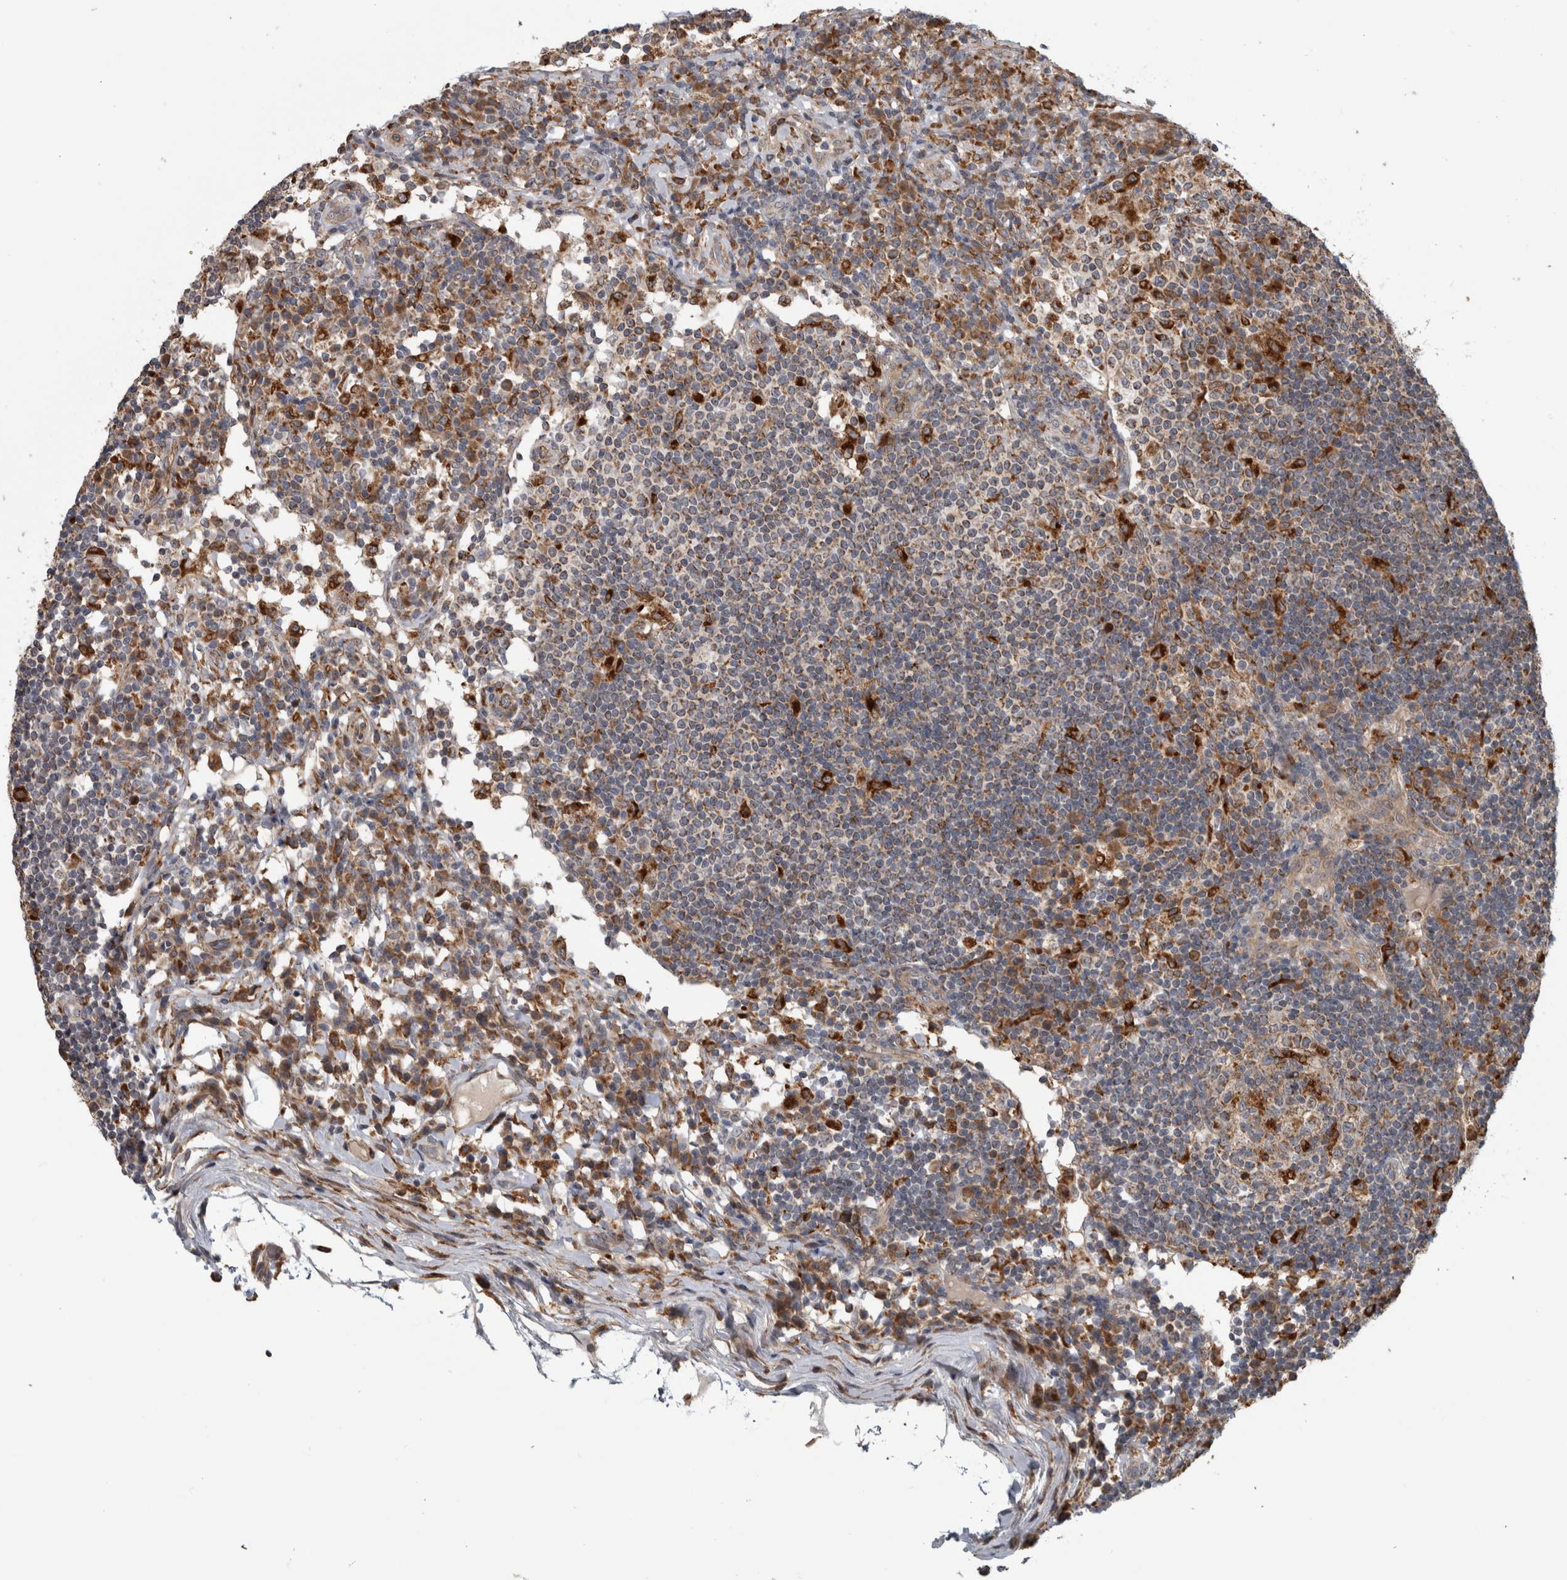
{"staining": {"intensity": "strong", "quantity": "<25%", "location": "cytoplasmic/membranous"}, "tissue": "lymph node", "cell_type": "Germinal center cells", "image_type": "normal", "snomed": [{"axis": "morphology", "description": "Normal tissue, NOS"}, {"axis": "topography", "description": "Lymph node"}], "caption": "Immunohistochemical staining of benign human lymph node exhibits medium levels of strong cytoplasmic/membranous staining in about <25% of germinal center cells. (Stains: DAB in brown, nuclei in blue, Microscopy: brightfield microscopy at high magnification).", "gene": "ADGRL3", "patient": {"sex": "female", "age": 53}}